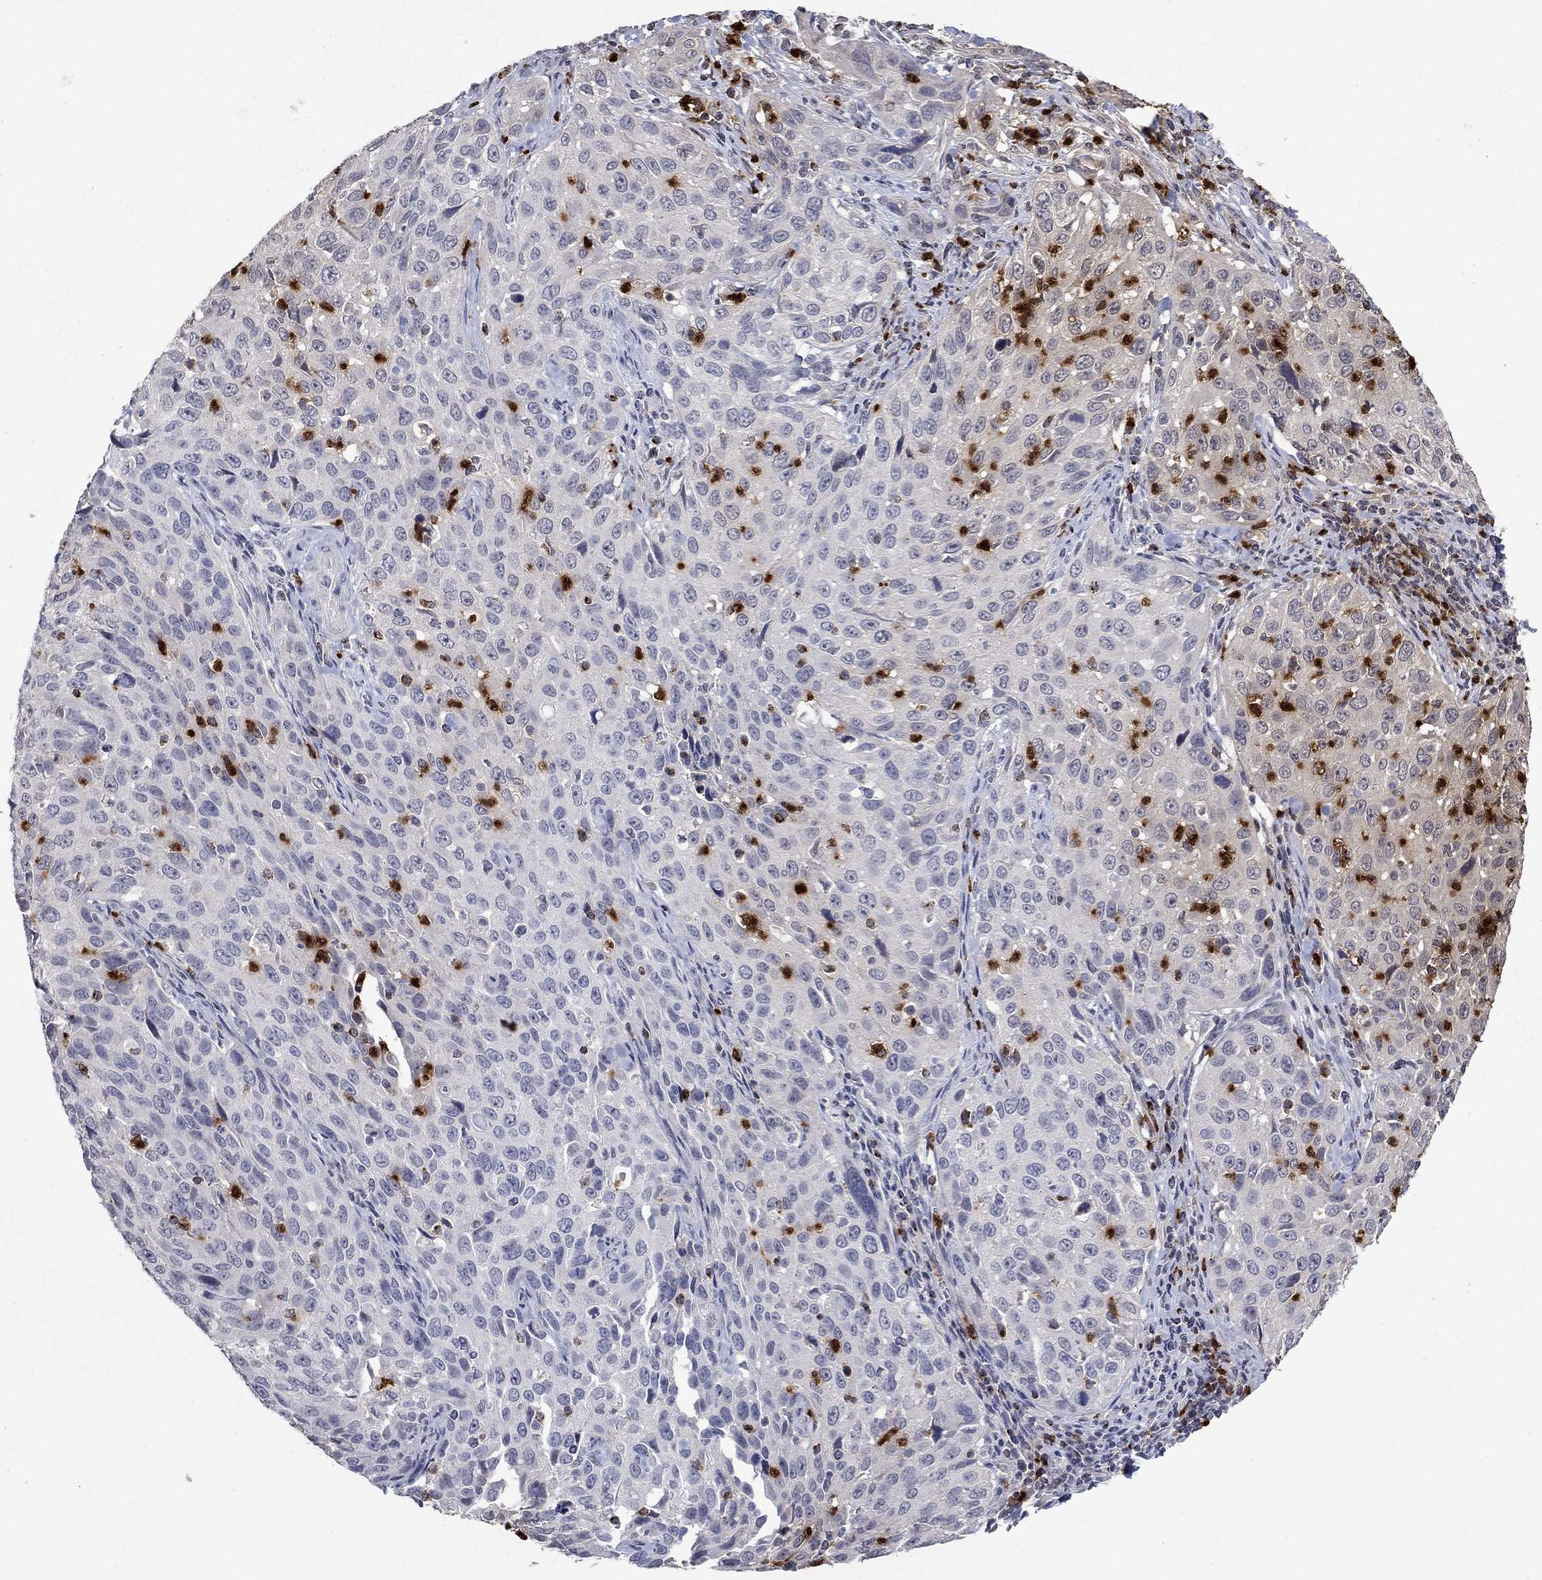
{"staining": {"intensity": "negative", "quantity": "none", "location": "none"}, "tissue": "cervical cancer", "cell_type": "Tumor cells", "image_type": "cancer", "snomed": [{"axis": "morphology", "description": "Squamous cell carcinoma, NOS"}, {"axis": "topography", "description": "Cervix"}], "caption": "IHC image of squamous cell carcinoma (cervical) stained for a protein (brown), which exhibits no expression in tumor cells. (DAB immunohistochemistry with hematoxylin counter stain).", "gene": "CCL5", "patient": {"sex": "female", "age": 26}}